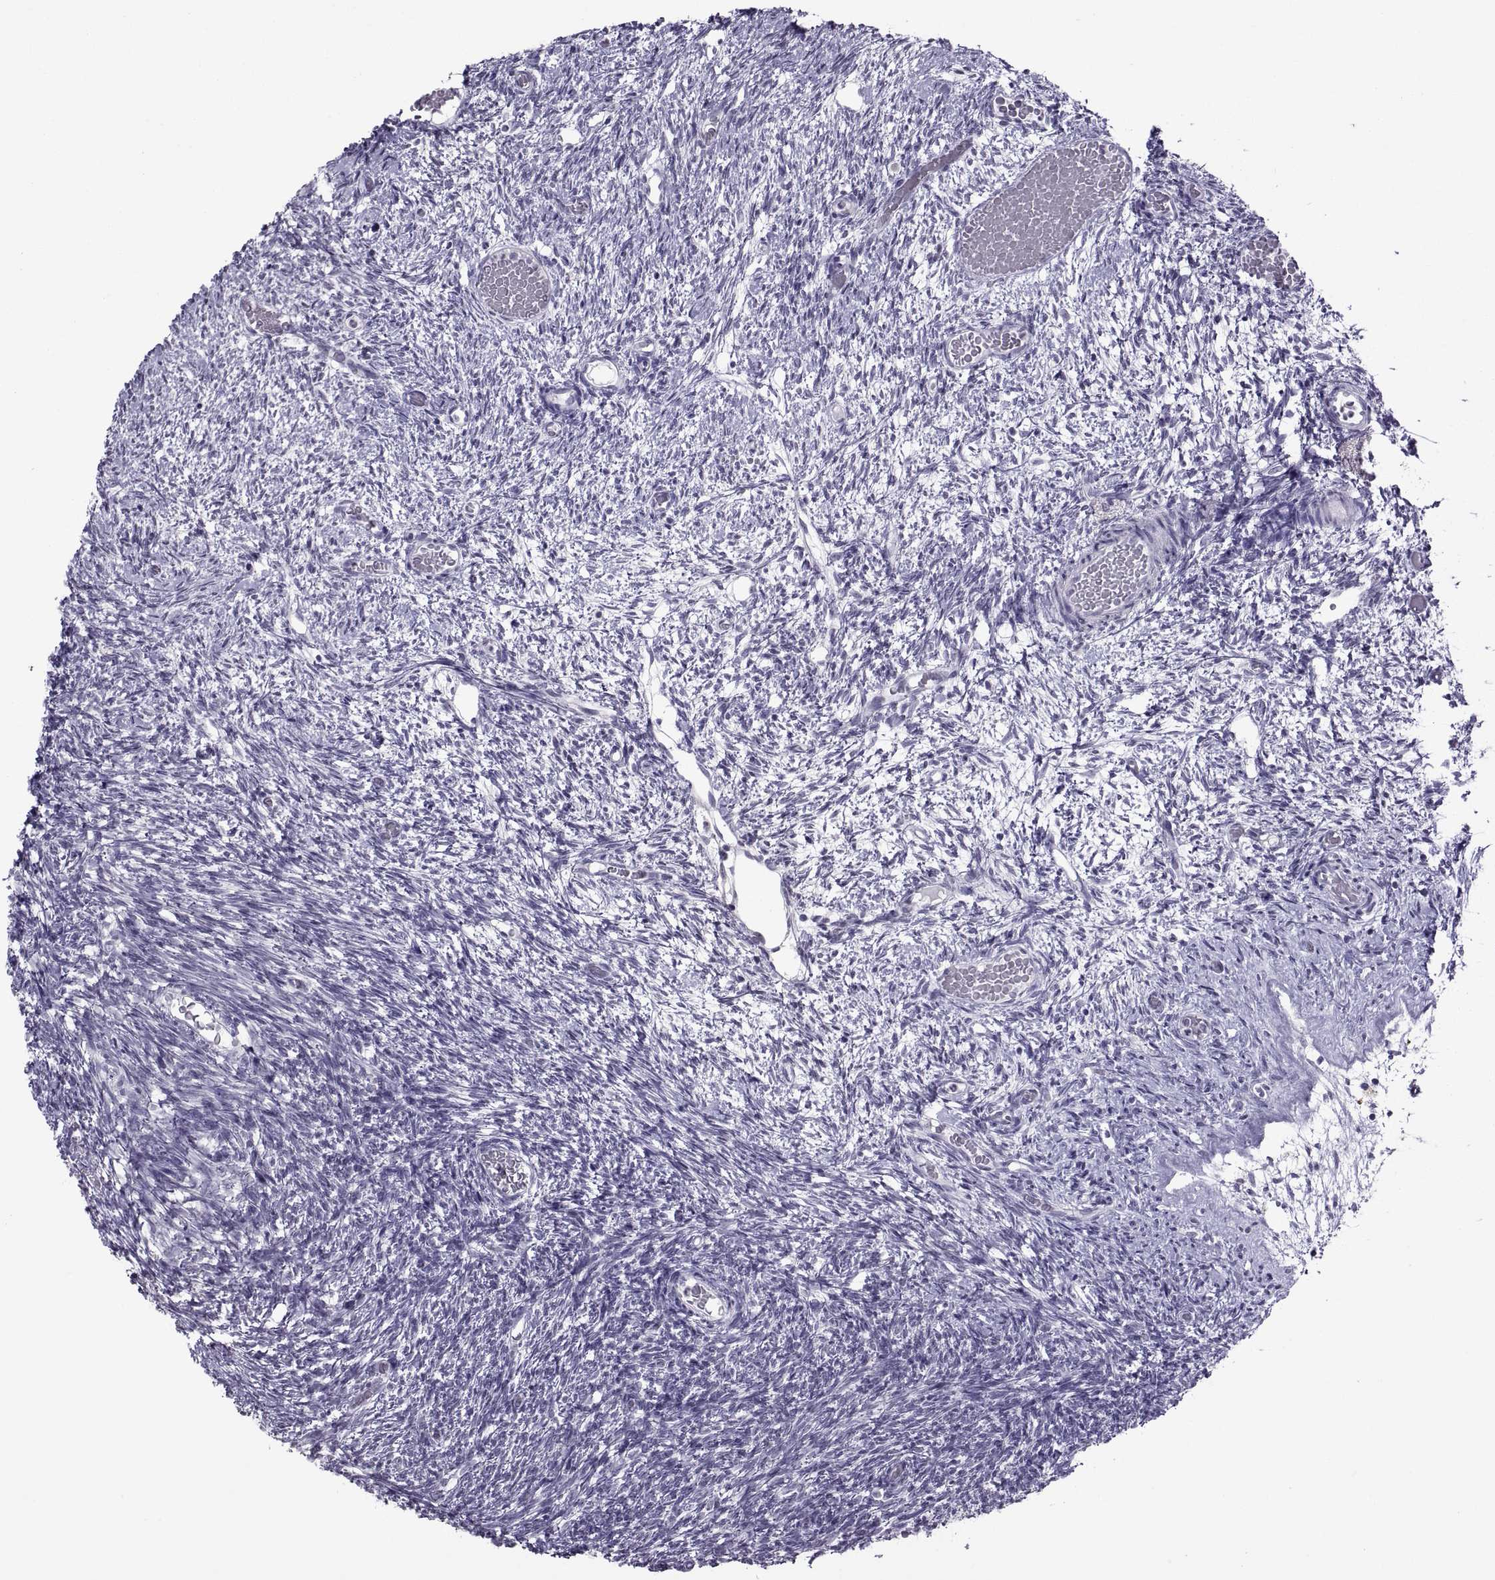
{"staining": {"intensity": "negative", "quantity": "none", "location": "none"}, "tissue": "ovary", "cell_type": "Follicle cells", "image_type": "normal", "snomed": [{"axis": "morphology", "description": "Normal tissue, NOS"}, {"axis": "topography", "description": "Ovary"}], "caption": "This image is of benign ovary stained with immunohistochemistry (IHC) to label a protein in brown with the nuclei are counter-stained blue. There is no expression in follicle cells.", "gene": "ASIC2", "patient": {"sex": "female", "age": 39}}